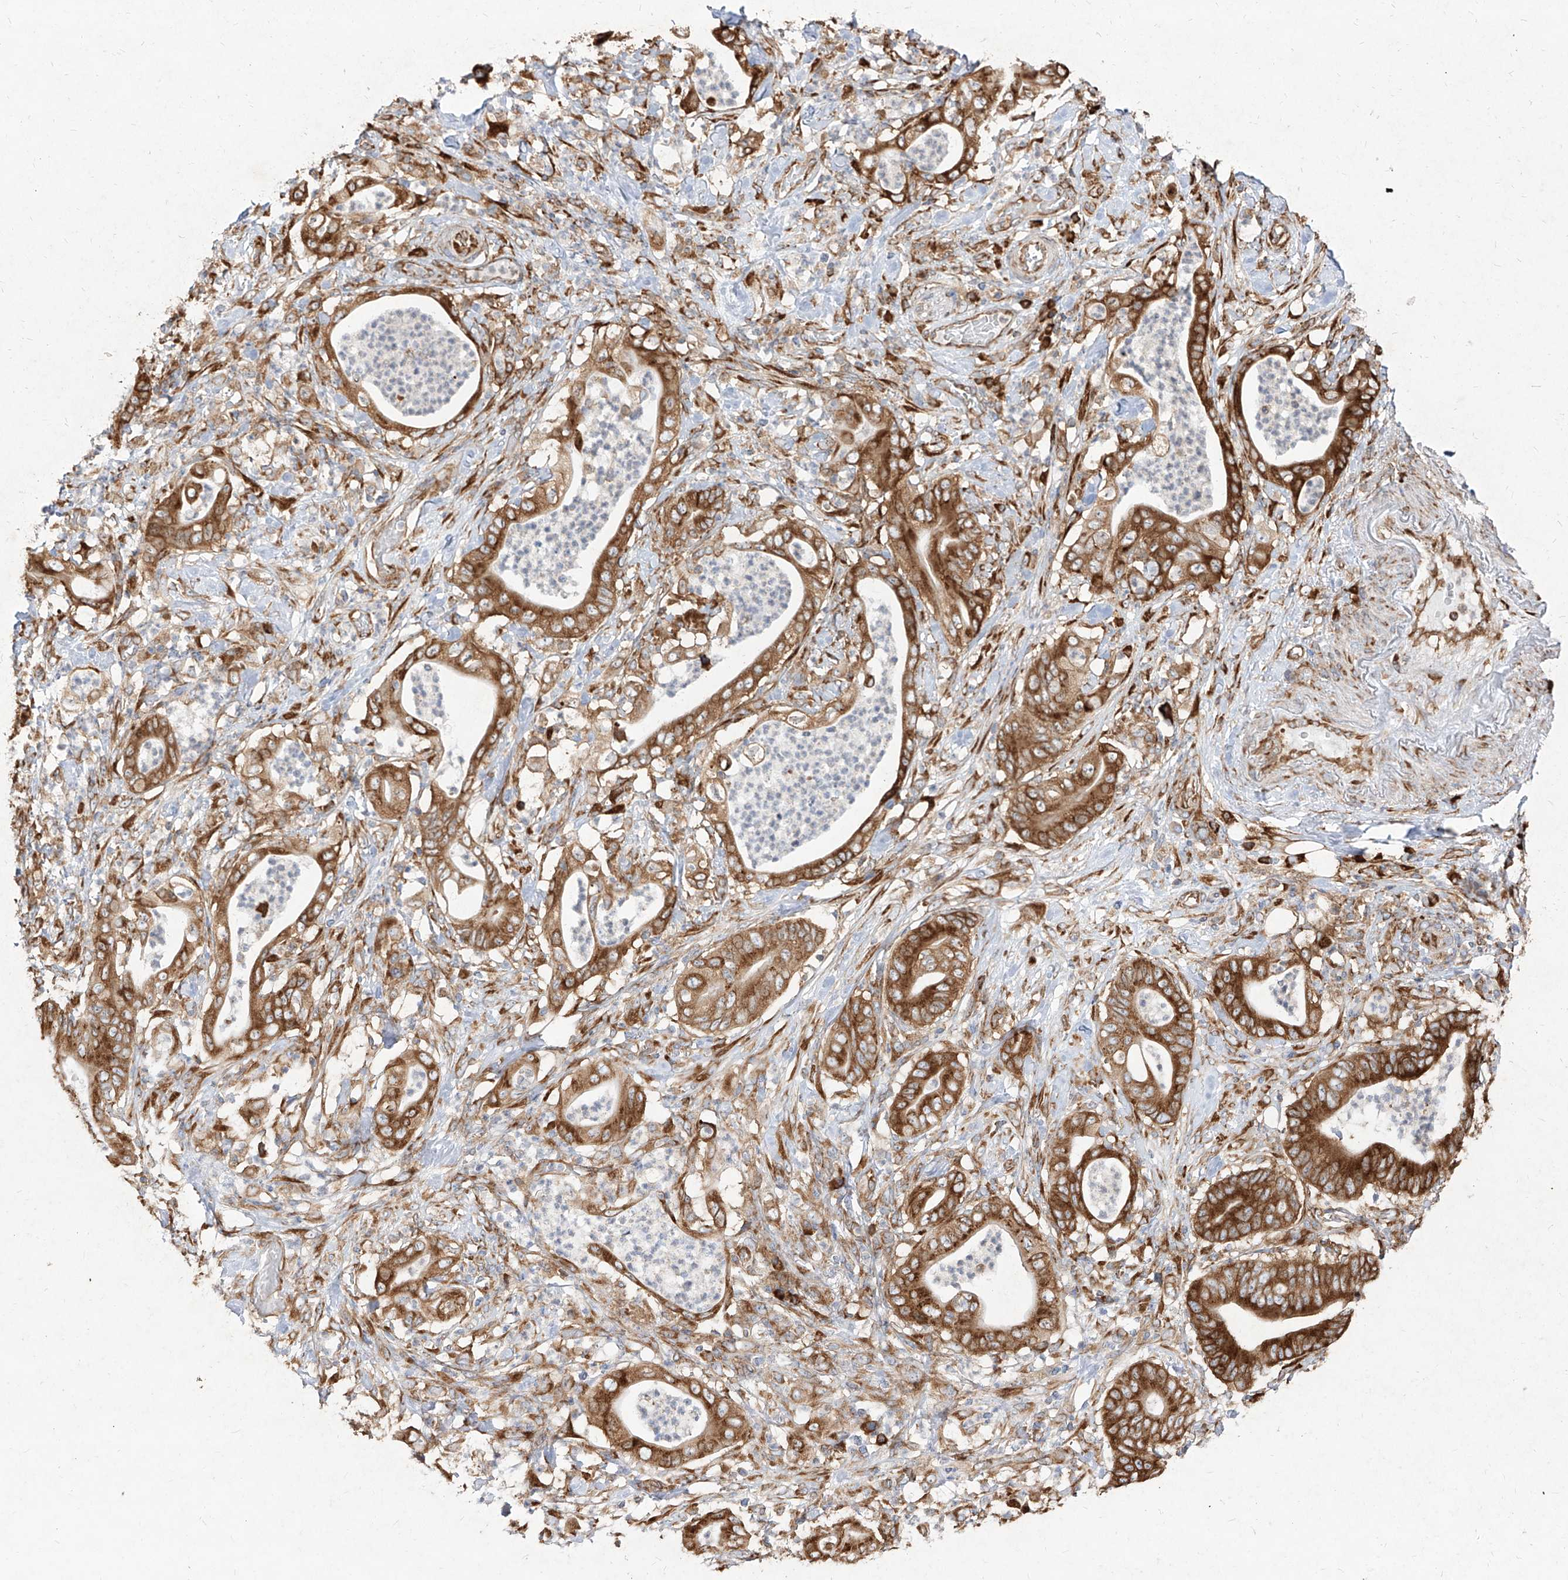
{"staining": {"intensity": "strong", "quantity": ">75%", "location": "cytoplasmic/membranous"}, "tissue": "stomach cancer", "cell_type": "Tumor cells", "image_type": "cancer", "snomed": [{"axis": "morphology", "description": "Adenocarcinoma, NOS"}, {"axis": "topography", "description": "Stomach"}], "caption": "Stomach cancer stained with immunohistochemistry displays strong cytoplasmic/membranous expression in approximately >75% of tumor cells. (IHC, brightfield microscopy, high magnification).", "gene": "RPS25", "patient": {"sex": "female", "age": 73}}